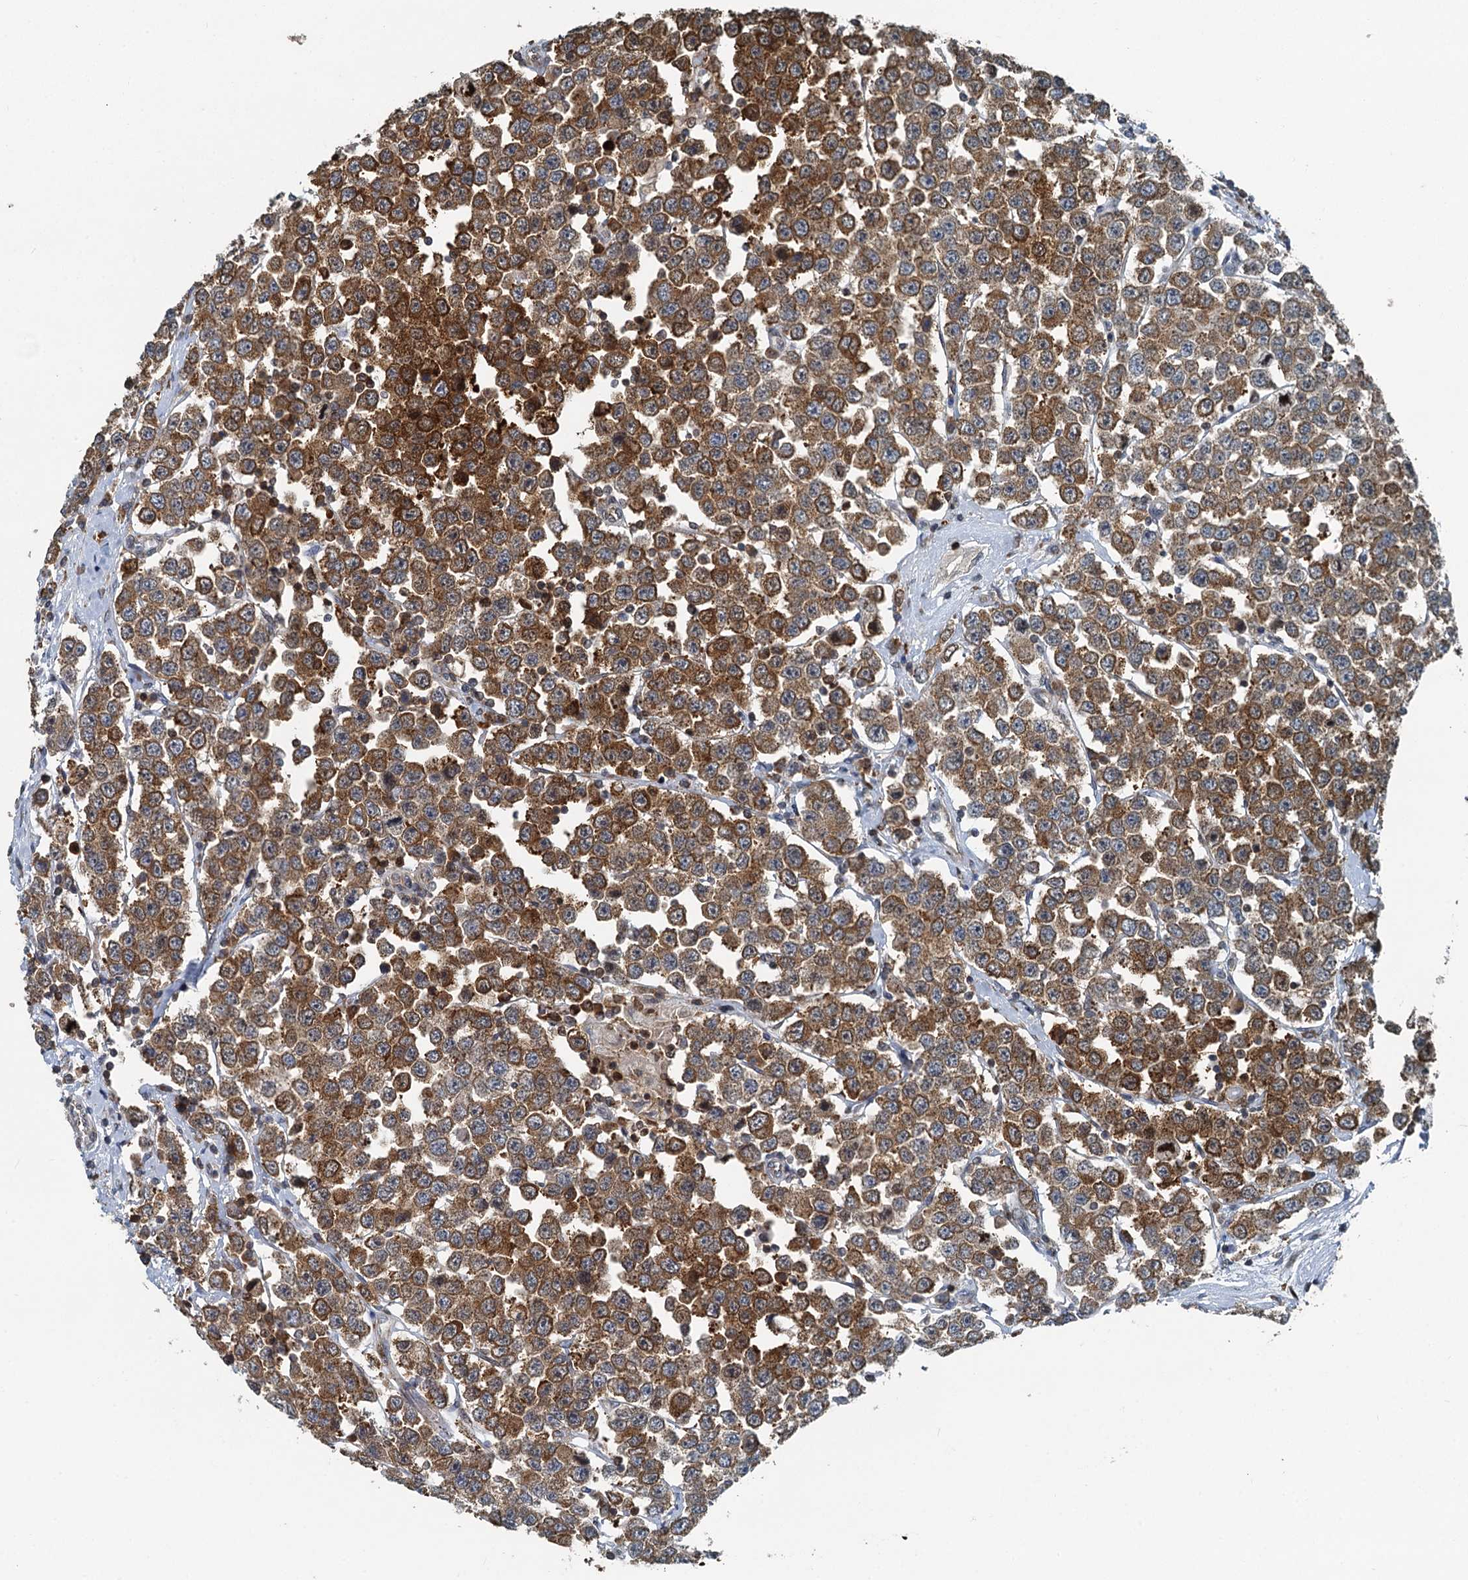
{"staining": {"intensity": "strong", "quantity": ">75%", "location": "cytoplasmic/membranous"}, "tissue": "testis cancer", "cell_type": "Tumor cells", "image_type": "cancer", "snomed": [{"axis": "morphology", "description": "Seminoma, NOS"}, {"axis": "topography", "description": "Testis"}], "caption": "Immunohistochemistry histopathology image of neoplastic tissue: testis cancer stained using immunohistochemistry reveals high levels of strong protein expression localized specifically in the cytoplasmic/membranous of tumor cells, appearing as a cytoplasmic/membranous brown color.", "gene": "GPI", "patient": {"sex": "male", "age": 28}}